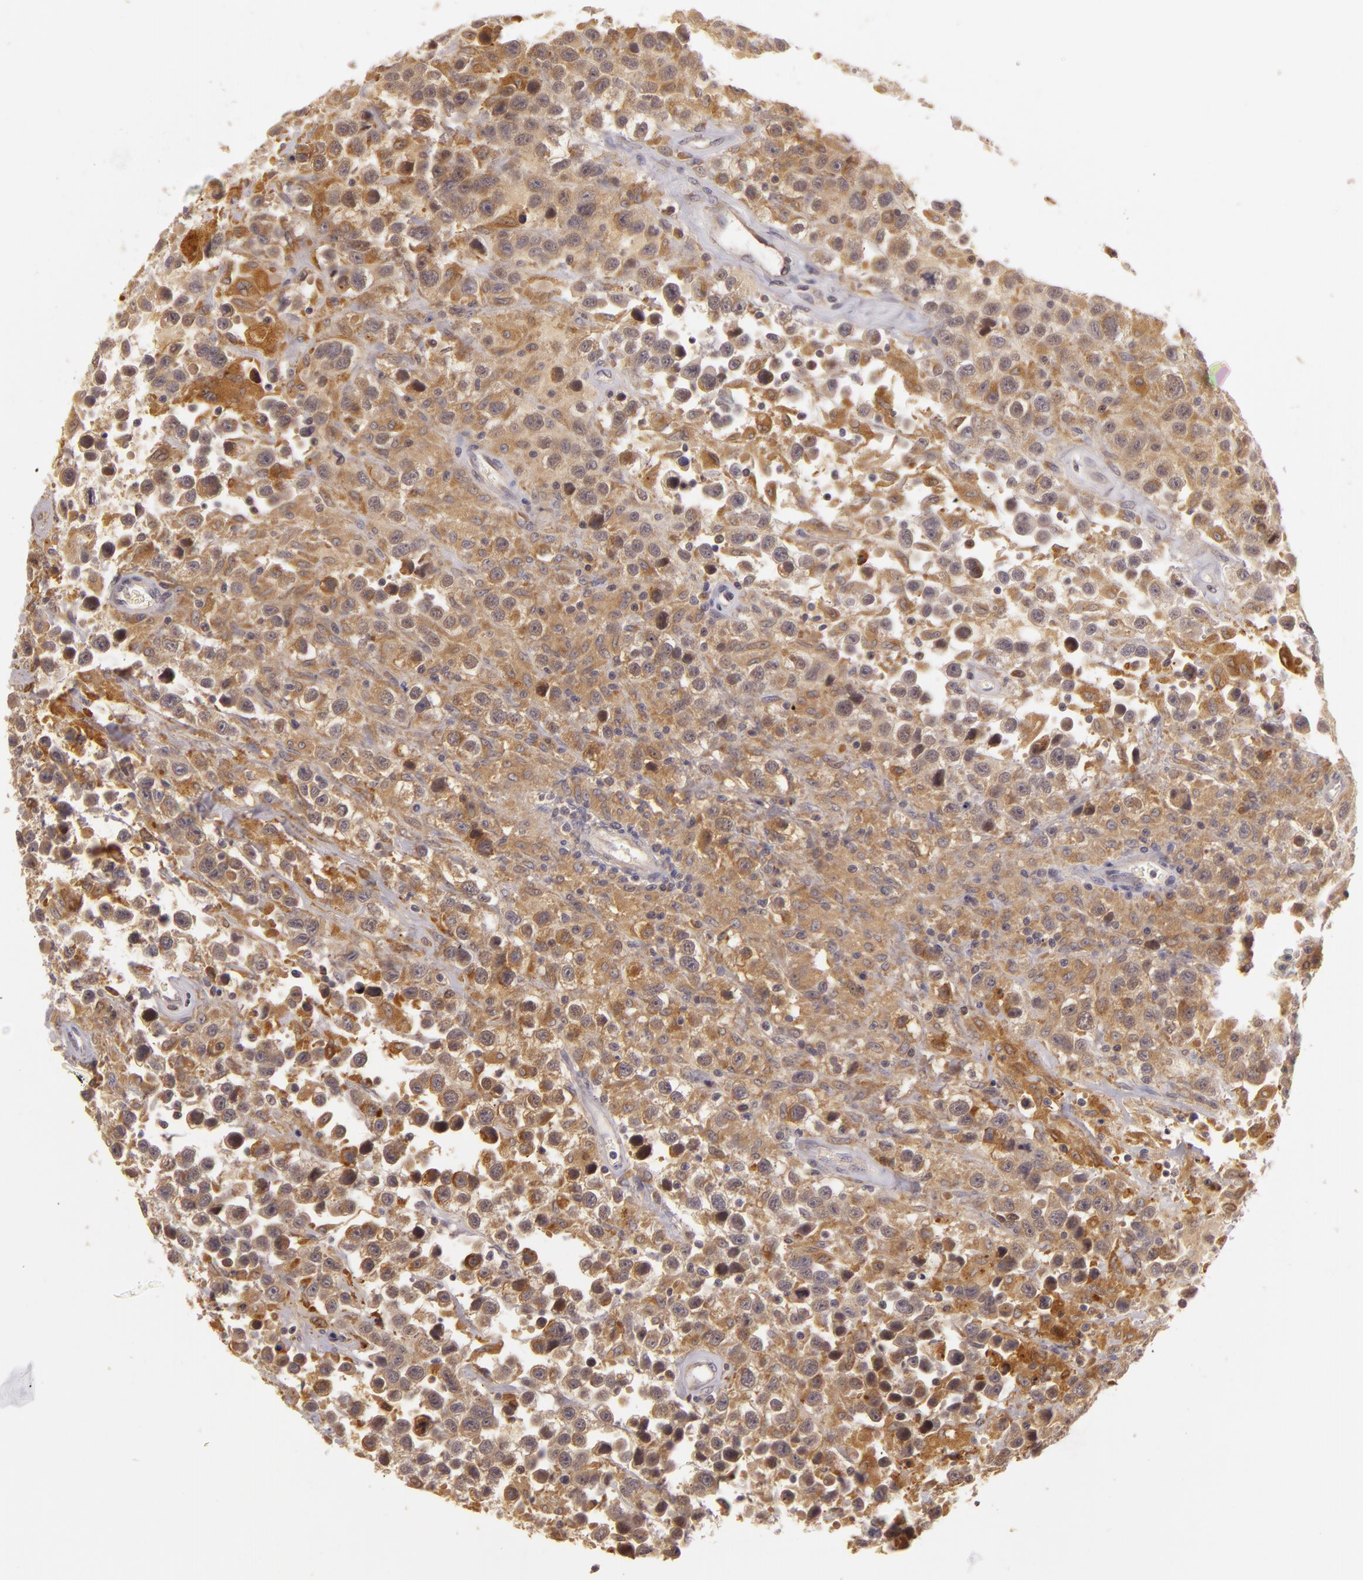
{"staining": {"intensity": "moderate", "quantity": ">75%", "location": "cytoplasmic/membranous"}, "tissue": "testis cancer", "cell_type": "Tumor cells", "image_type": "cancer", "snomed": [{"axis": "morphology", "description": "Seminoma, NOS"}, {"axis": "topography", "description": "Testis"}], "caption": "IHC (DAB) staining of testis cancer reveals moderate cytoplasmic/membranous protein positivity in approximately >75% of tumor cells.", "gene": "PPP1R3F", "patient": {"sex": "male", "age": 43}}